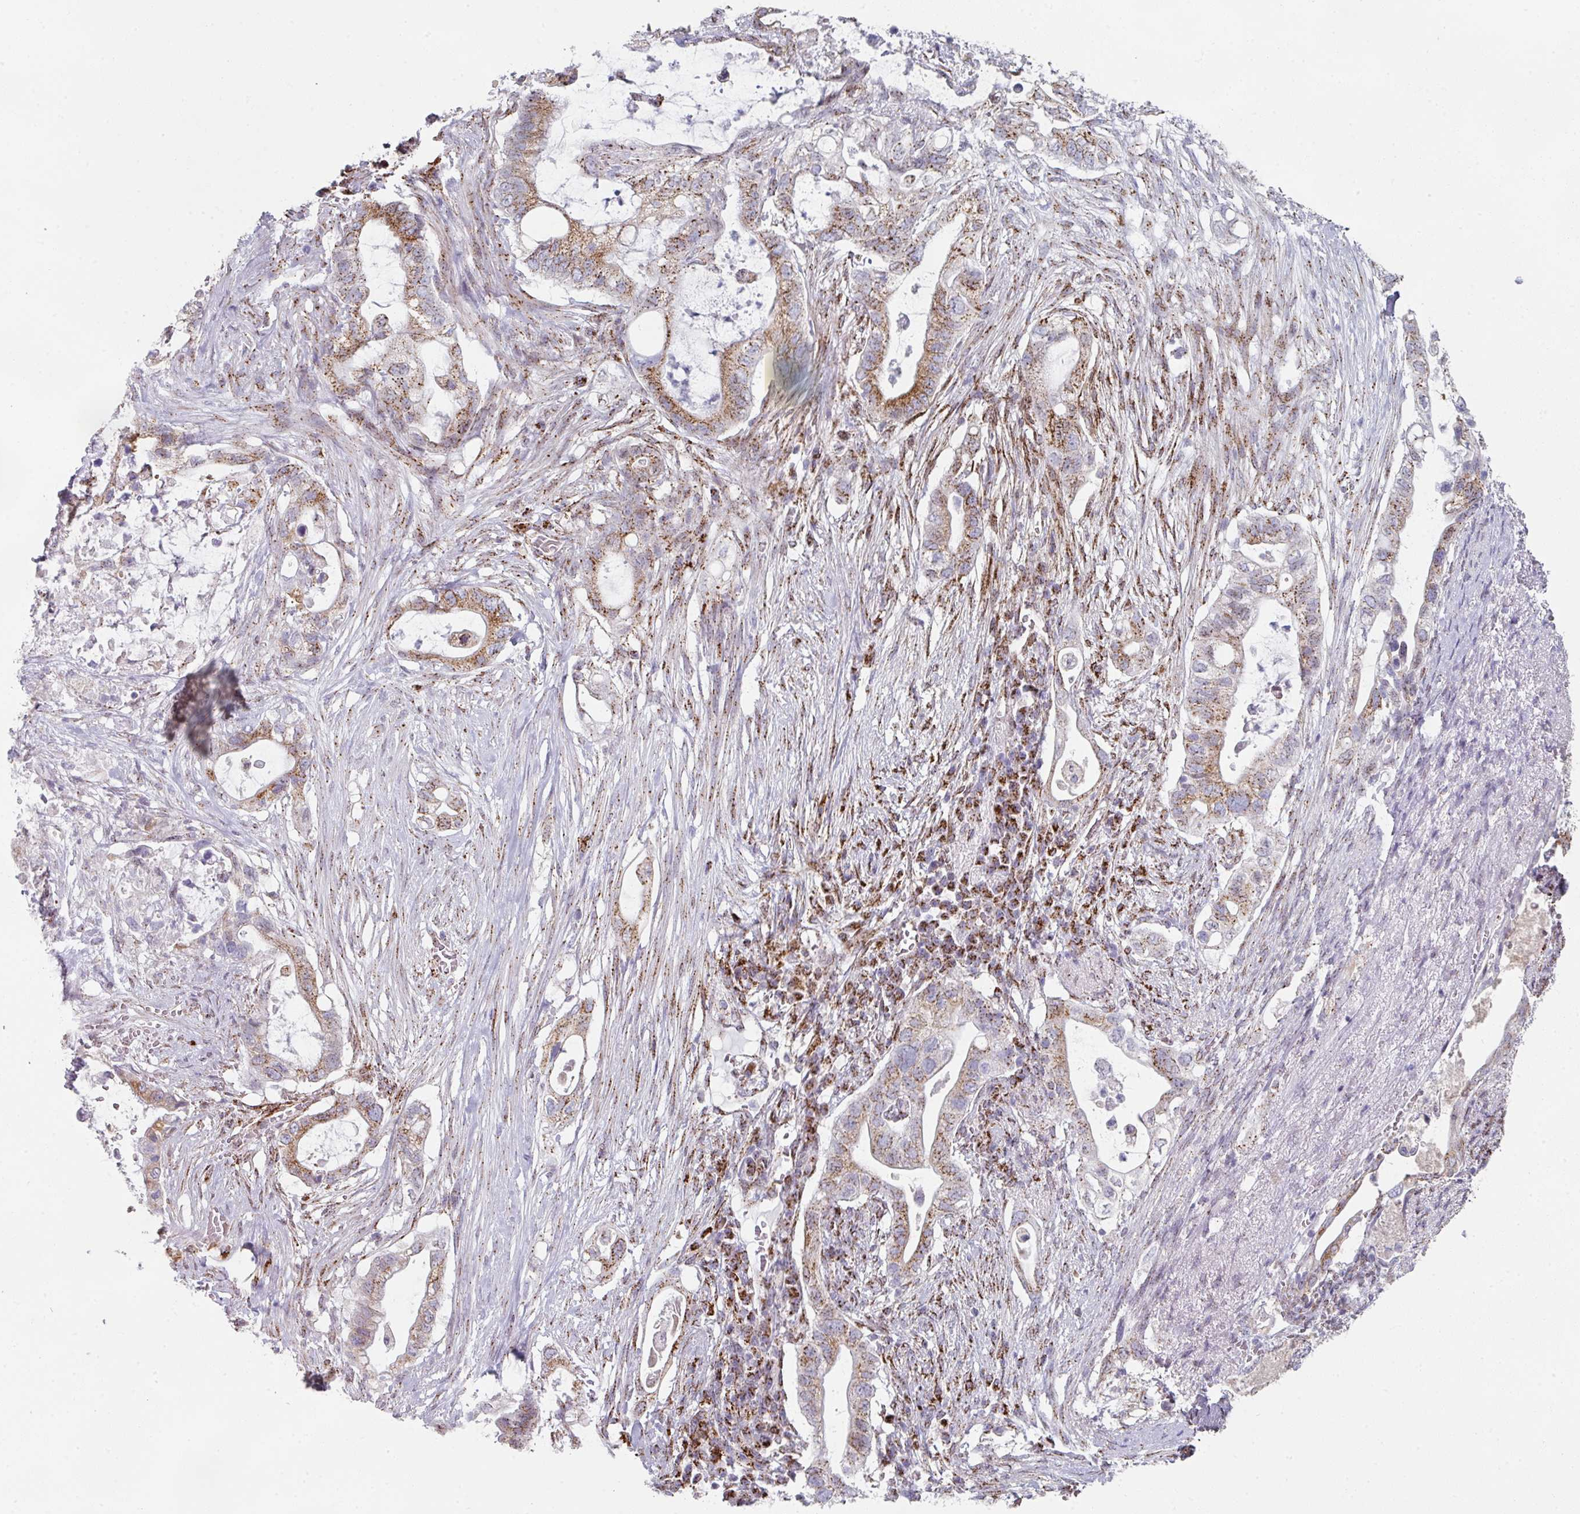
{"staining": {"intensity": "moderate", "quantity": ">75%", "location": "cytoplasmic/membranous"}, "tissue": "pancreatic cancer", "cell_type": "Tumor cells", "image_type": "cancer", "snomed": [{"axis": "morphology", "description": "Adenocarcinoma, NOS"}, {"axis": "topography", "description": "Pancreas"}], "caption": "About >75% of tumor cells in pancreatic cancer display moderate cytoplasmic/membranous protein staining as visualized by brown immunohistochemical staining.", "gene": "CCDC85B", "patient": {"sex": "female", "age": 72}}